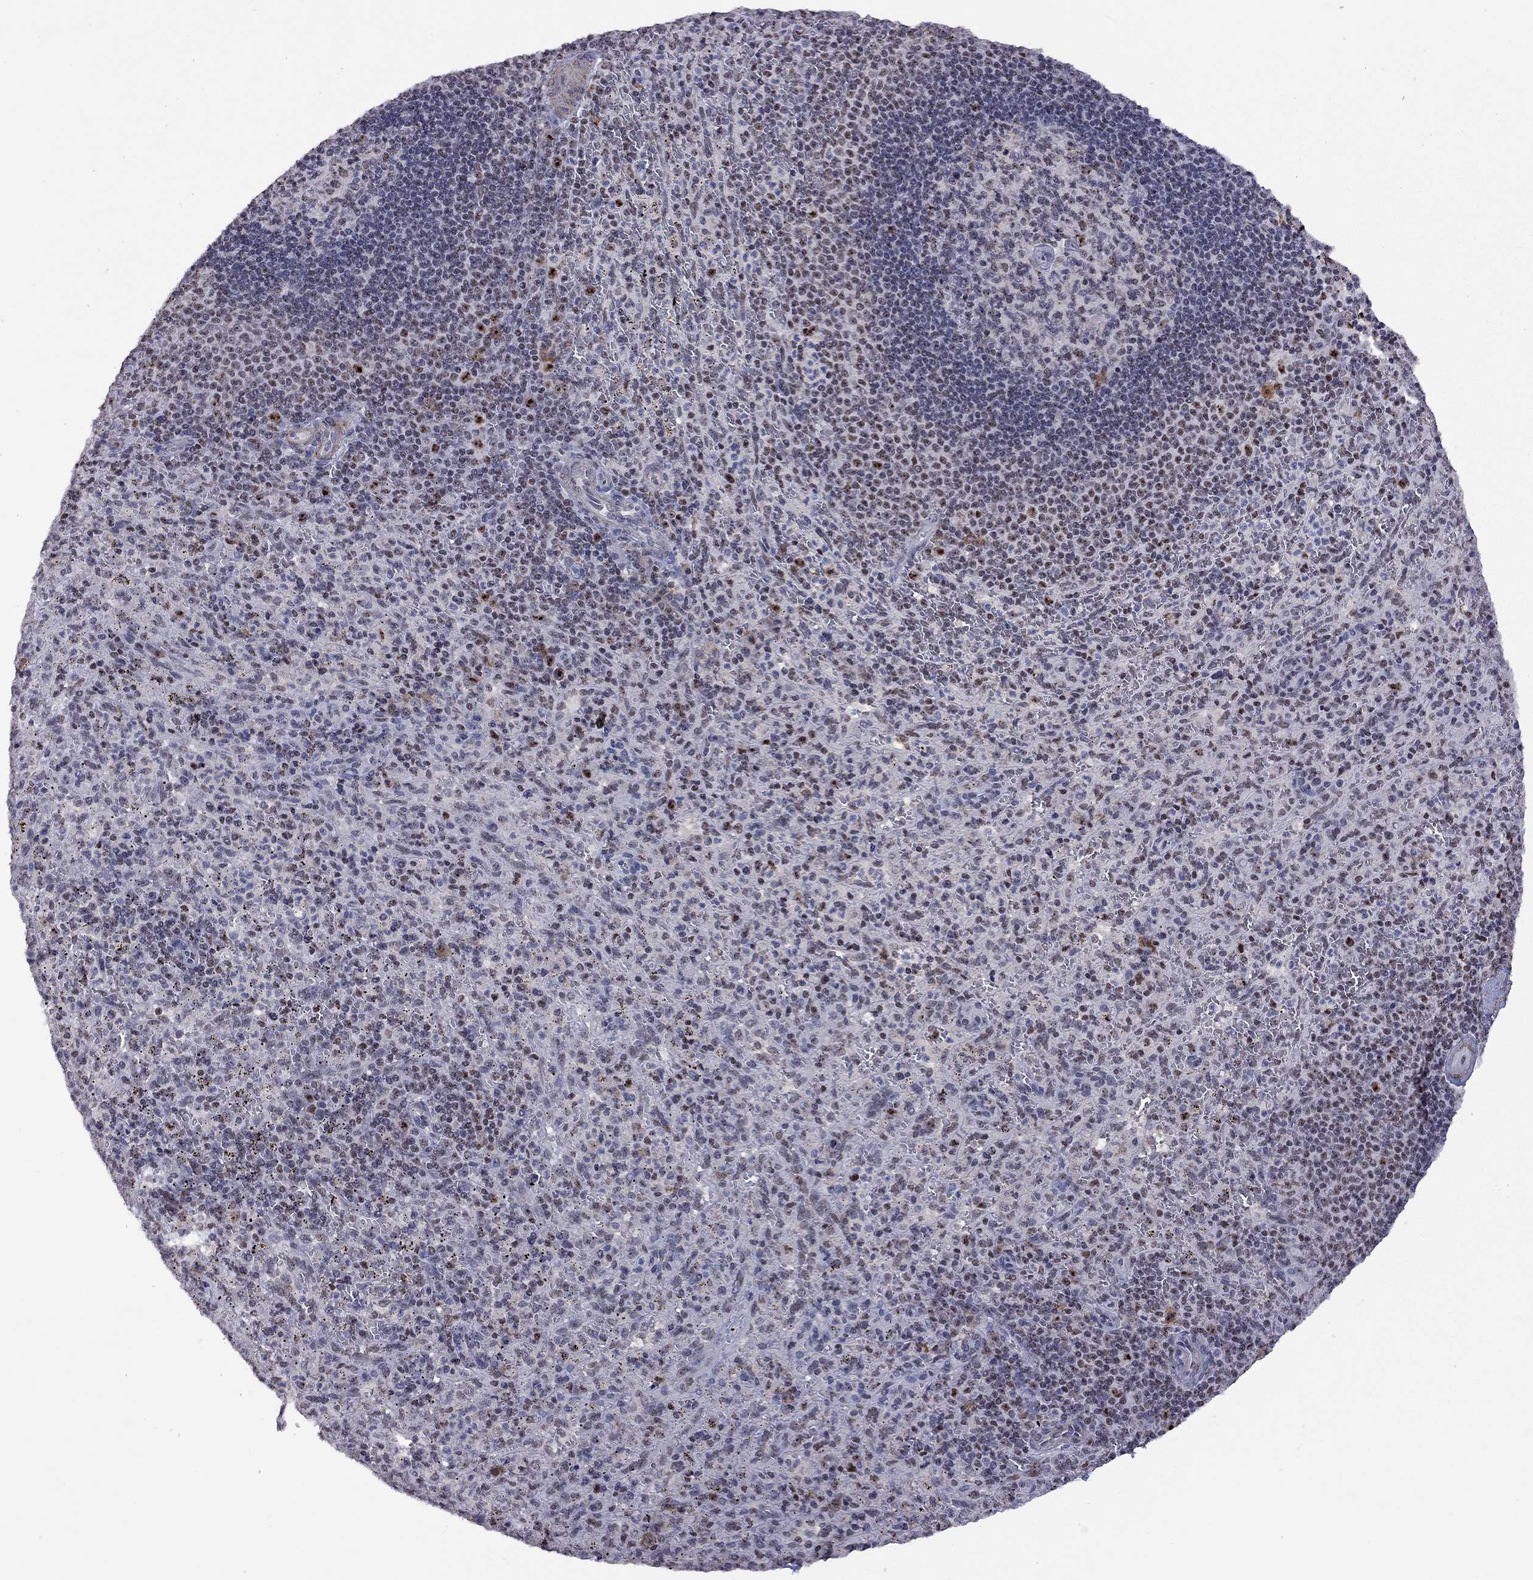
{"staining": {"intensity": "strong", "quantity": "<25%", "location": "nuclear"}, "tissue": "spleen", "cell_type": "Cells in red pulp", "image_type": "normal", "snomed": [{"axis": "morphology", "description": "Normal tissue, NOS"}, {"axis": "topography", "description": "Spleen"}], "caption": "This histopathology image displays normal spleen stained with IHC to label a protein in brown. The nuclear of cells in red pulp show strong positivity for the protein. Nuclei are counter-stained blue.", "gene": "SPOUT1", "patient": {"sex": "male", "age": 57}}